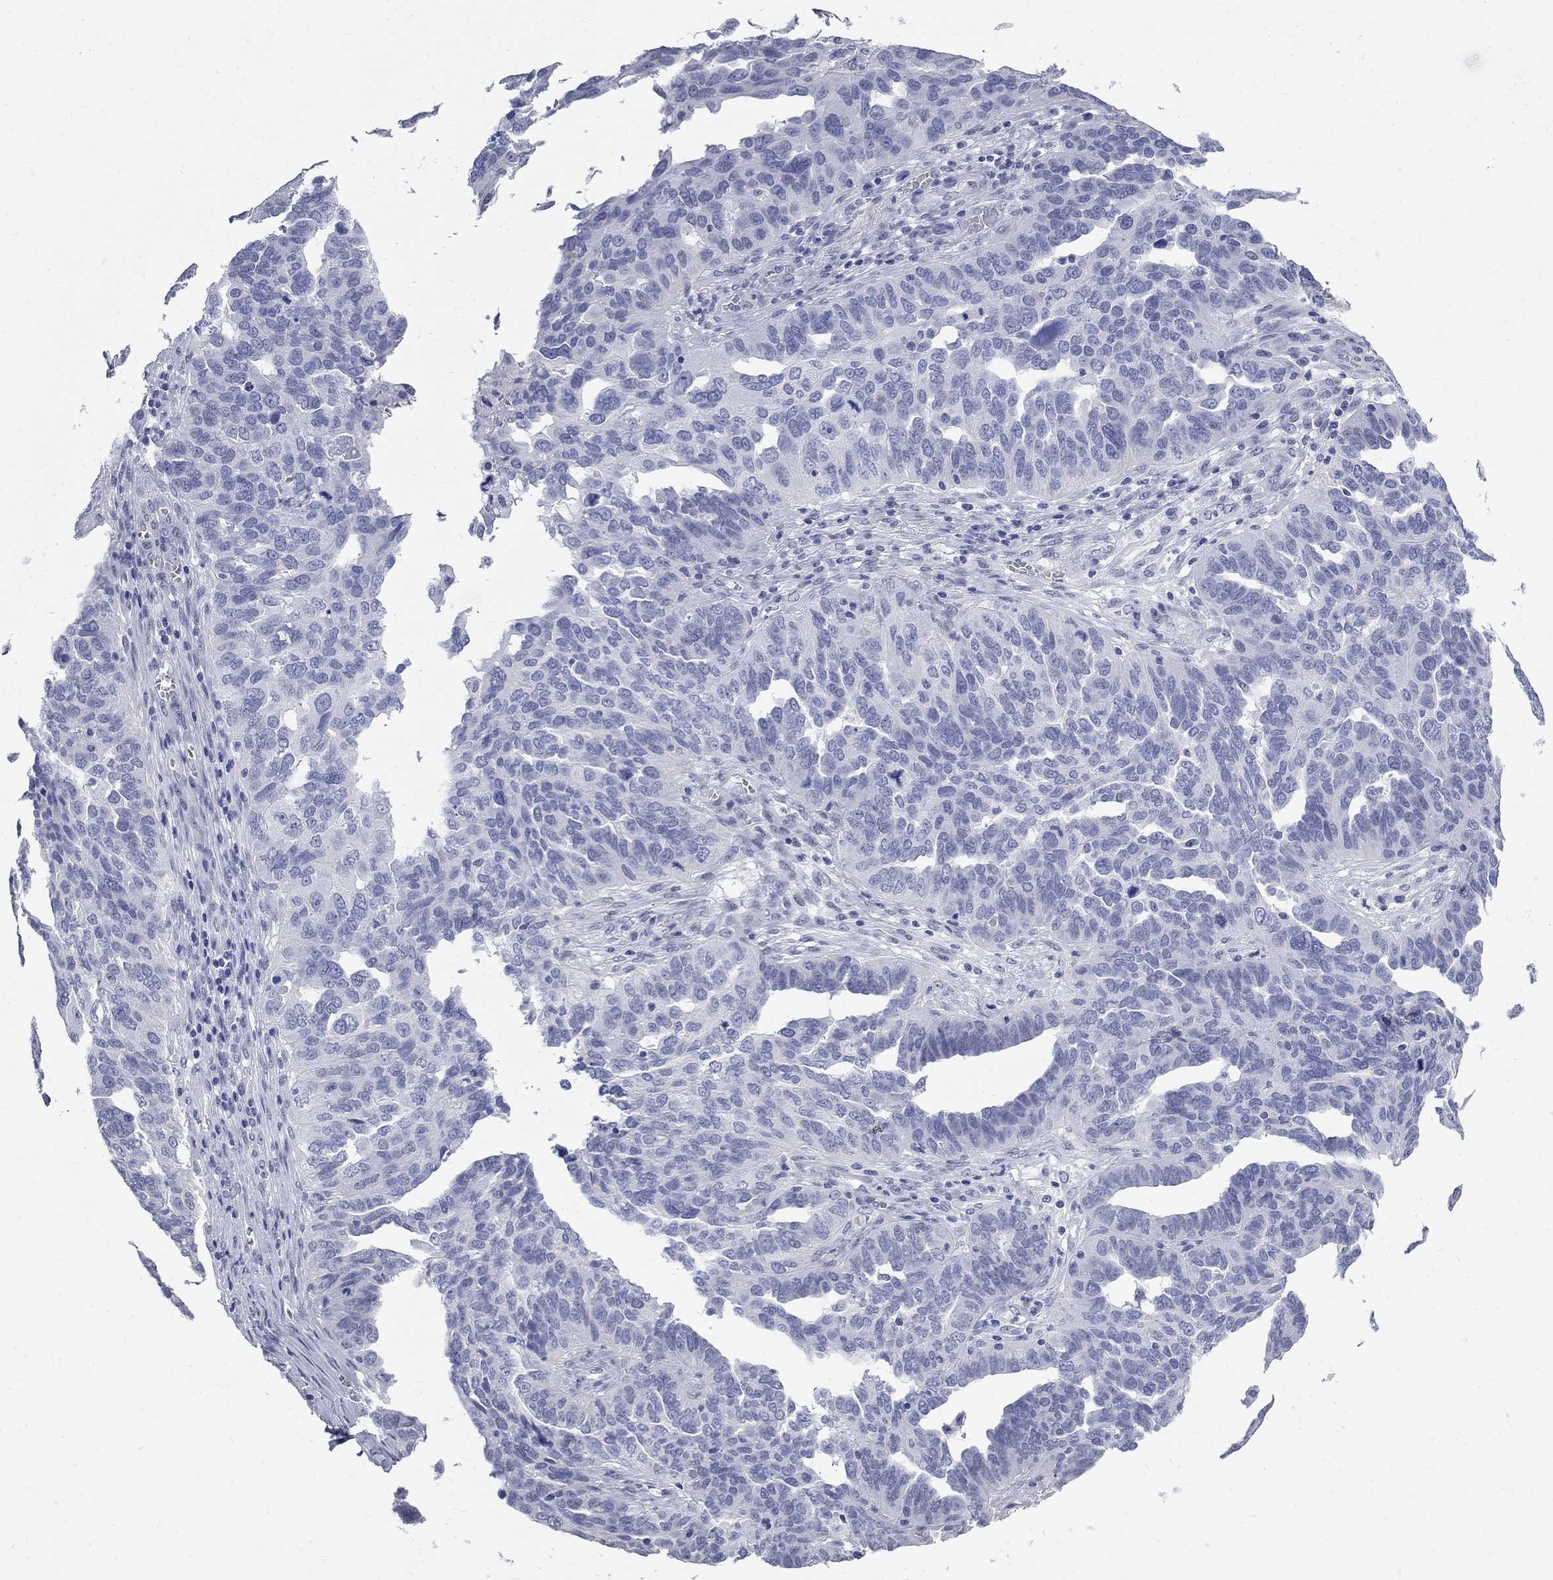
{"staining": {"intensity": "negative", "quantity": "none", "location": "none"}, "tissue": "ovarian cancer", "cell_type": "Tumor cells", "image_type": "cancer", "snomed": [{"axis": "morphology", "description": "Carcinoma, endometroid"}, {"axis": "topography", "description": "Soft tissue"}, {"axis": "topography", "description": "Ovary"}], "caption": "DAB (3,3'-diaminobenzidine) immunohistochemical staining of ovarian endometroid carcinoma displays no significant expression in tumor cells. (DAB immunohistochemistry with hematoxylin counter stain).", "gene": "BPIFB1", "patient": {"sex": "female", "age": 52}}